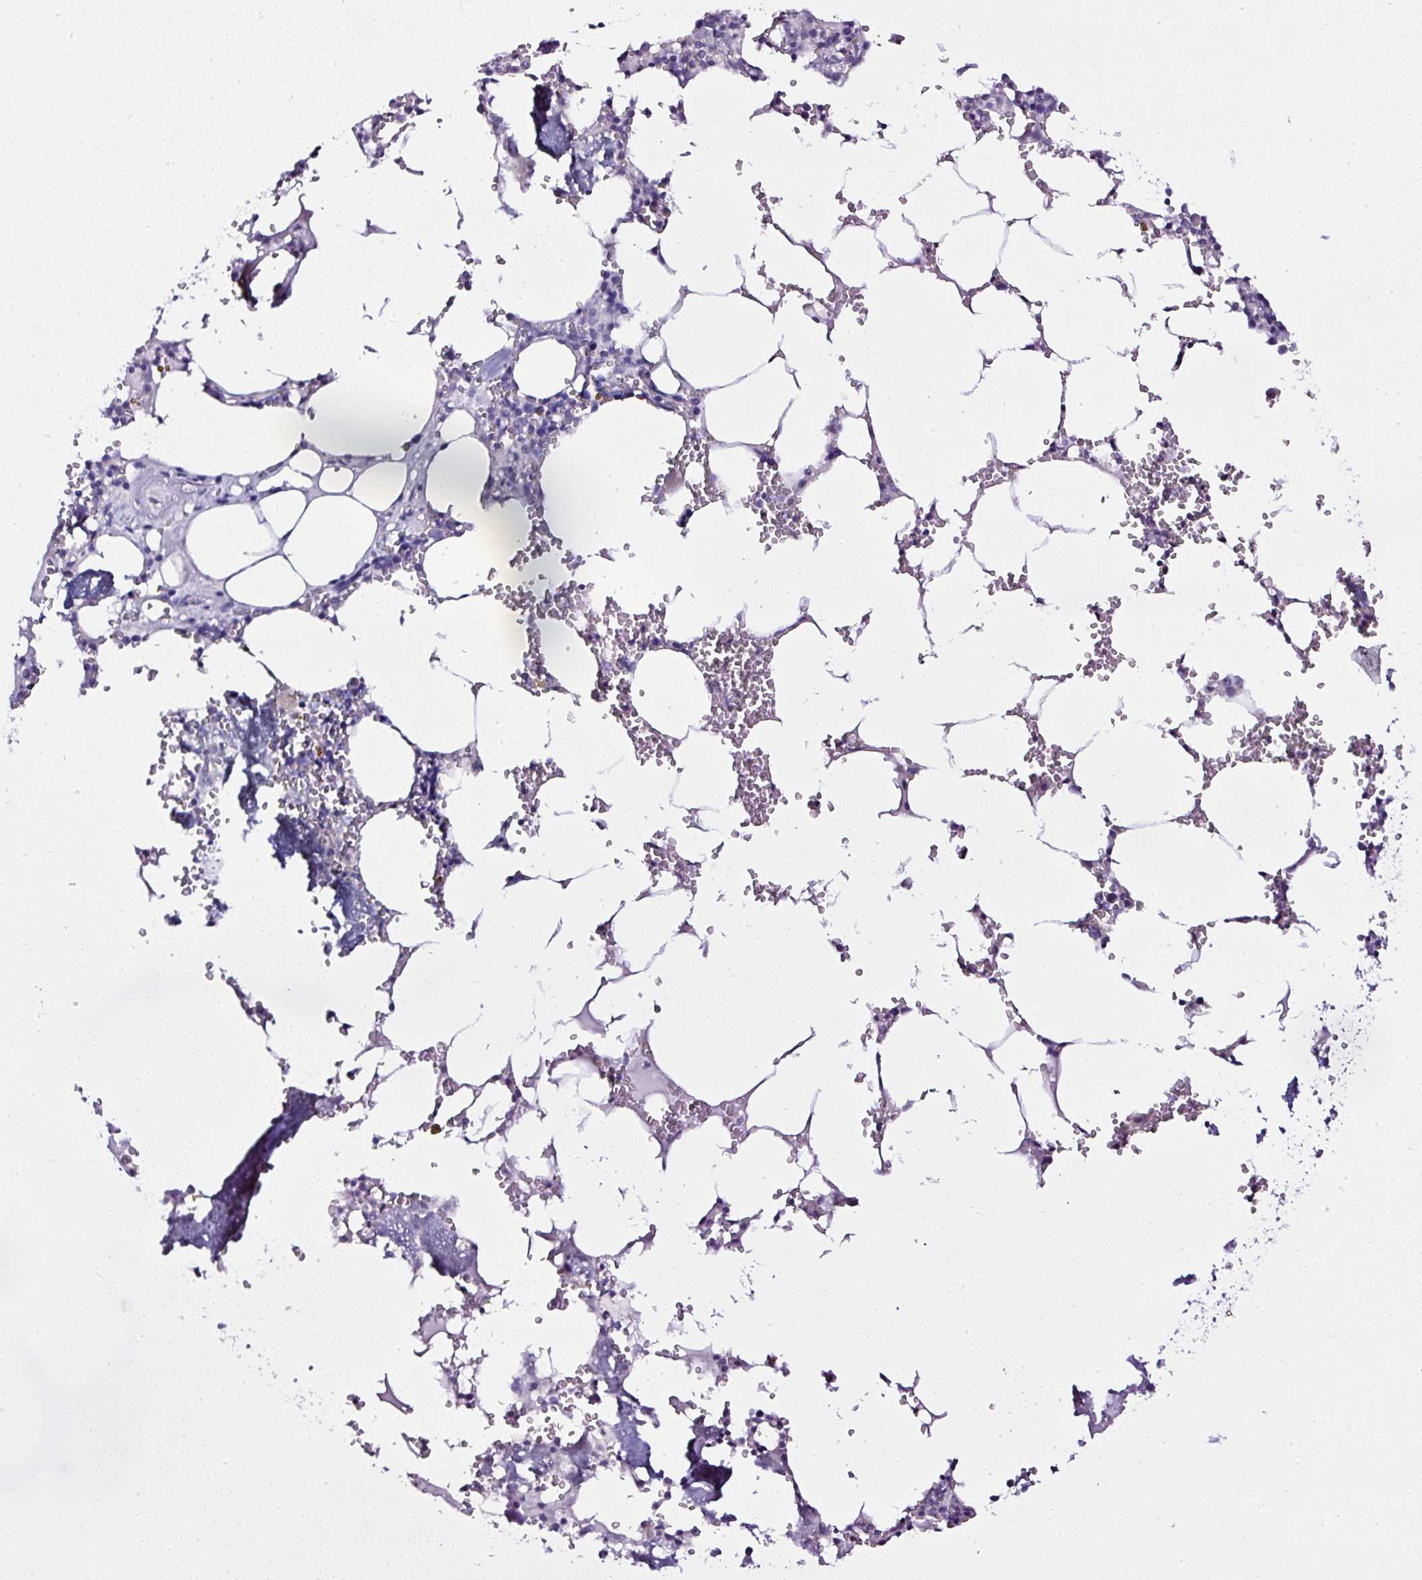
{"staining": {"intensity": "negative", "quantity": "none", "location": "none"}, "tissue": "bone marrow", "cell_type": "Hematopoietic cells", "image_type": "normal", "snomed": [{"axis": "morphology", "description": "Normal tissue, NOS"}, {"axis": "topography", "description": "Bone marrow"}], "caption": "Hematopoietic cells show no significant staining in benign bone marrow. (Brightfield microscopy of DAB (3,3'-diaminobenzidine) IHC at high magnification).", "gene": "ATP2A1", "patient": {"sex": "male", "age": 54}}